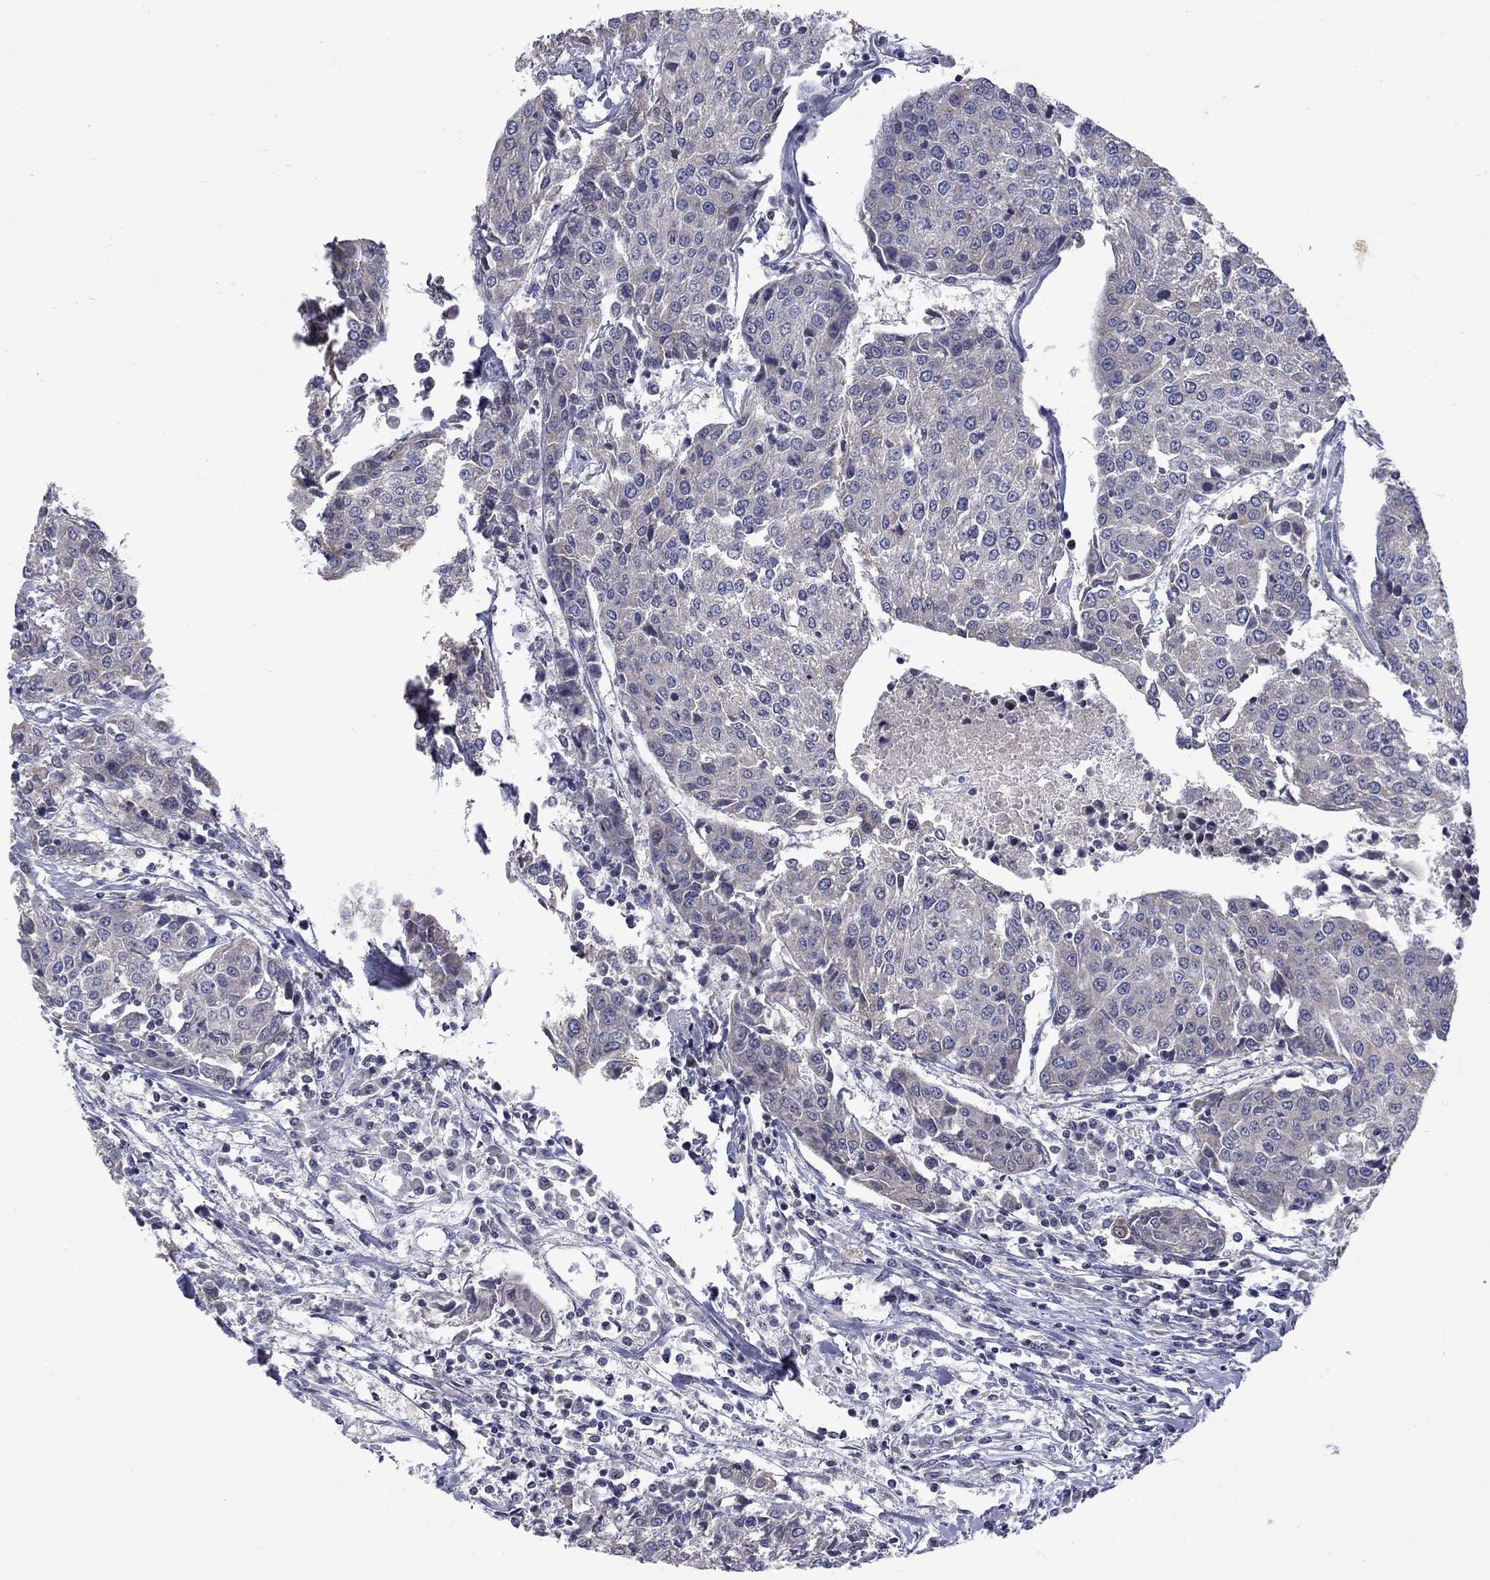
{"staining": {"intensity": "negative", "quantity": "none", "location": "none"}, "tissue": "urothelial cancer", "cell_type": "Tumor cells", "image_type": "cancer", "snomed": [{"axis": "morphology", "description": "Urothelial carcinoma, High grade"}, {"axis": "topography", "description": "Urinary bladder"}], "caption": "IHC of human high-grade urothelial carcinoma displays no expression in tumor cells. (Brightfield microscopy of DAB immunohistochemistry at high magnification).", "gene": "SH2B1", "patient": {"sex": "female", "age": 85}}